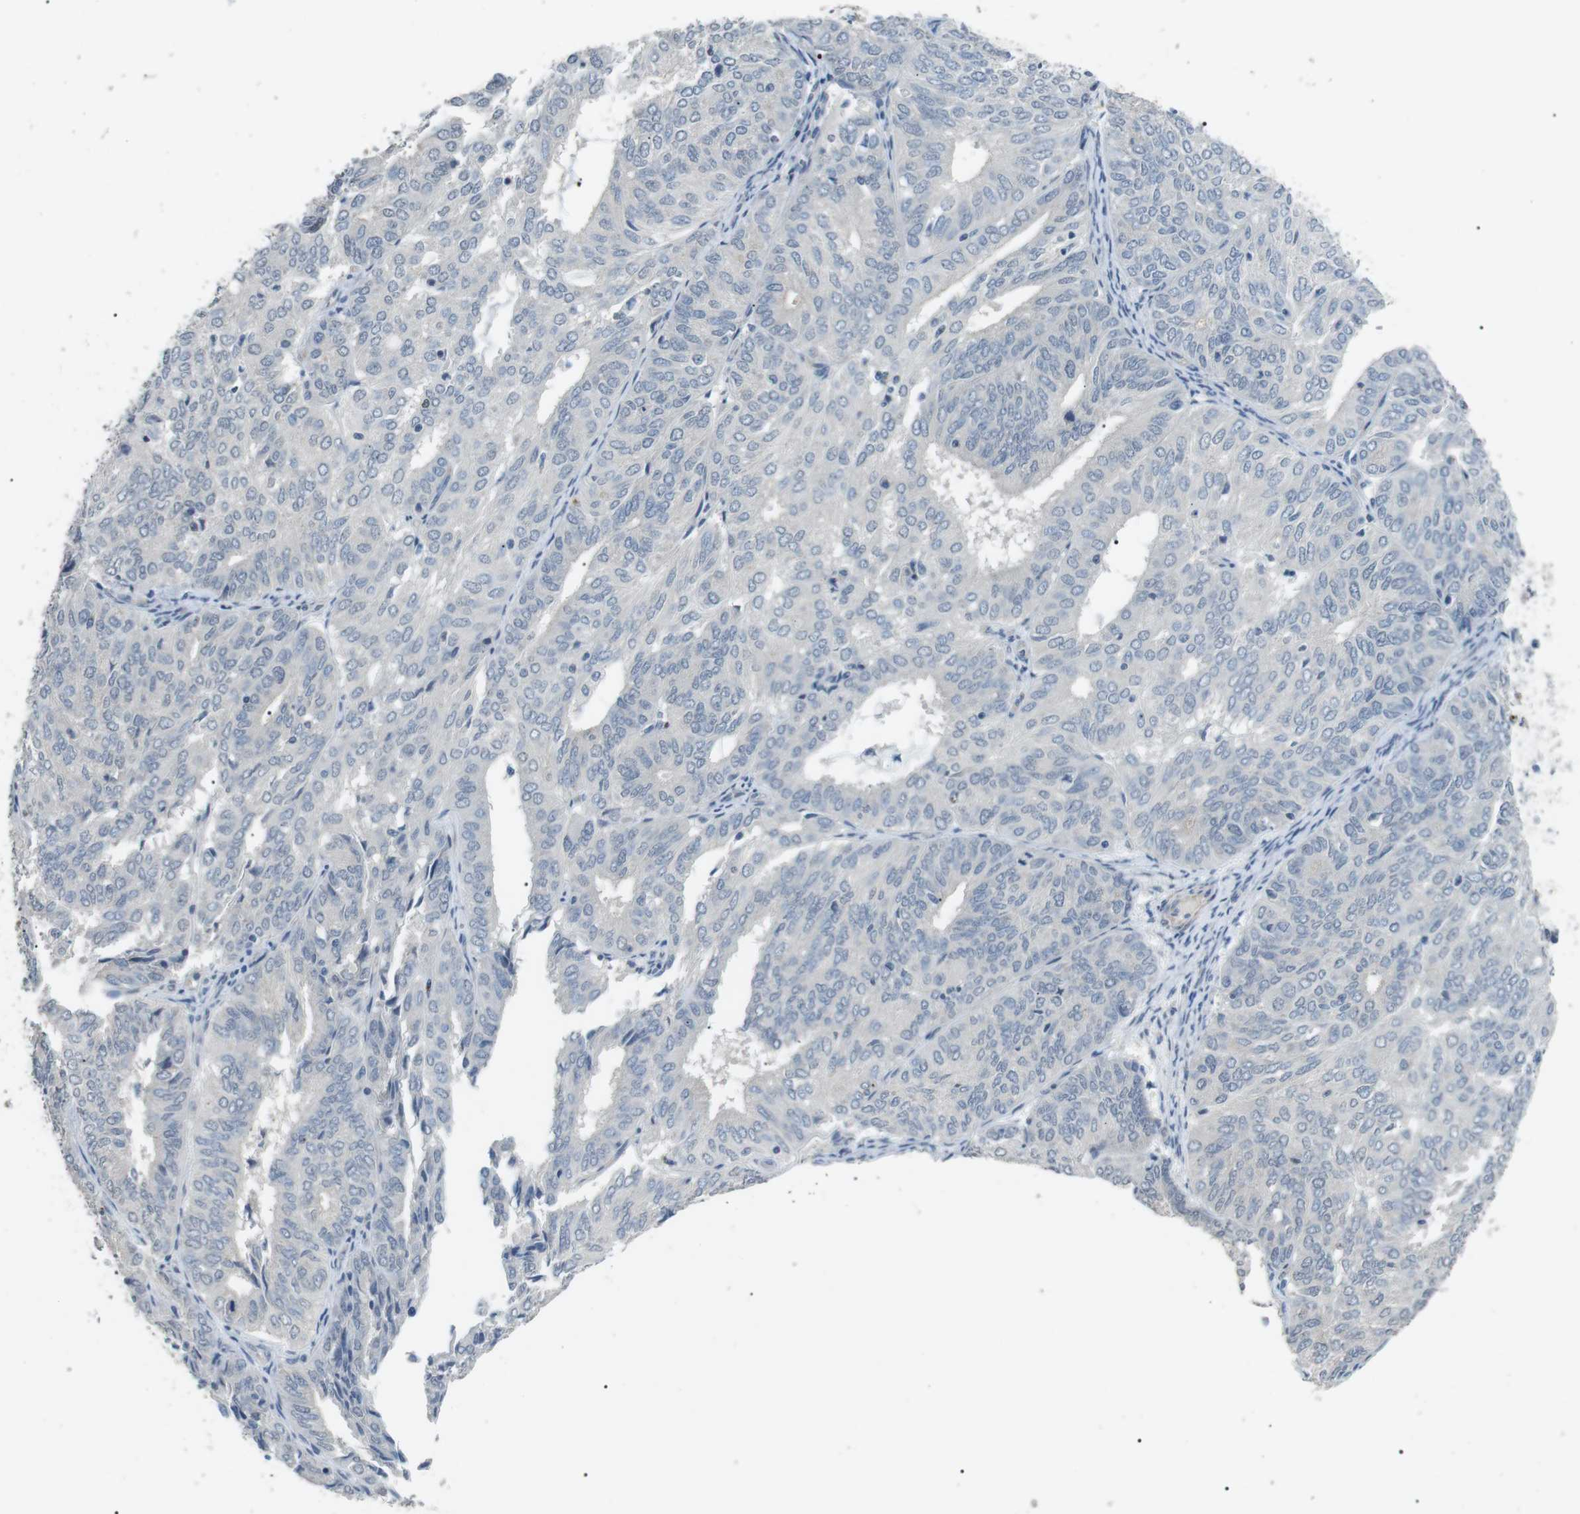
{"staining": {"intensity": "negative", "quantity": "none", "location": "none"}, "tissue": "endometrial cancer", "cell_type": "Tumor cells", "image_type": "cancer", "snomed": [{"axis": "morphology", "description": "Adenocarcinoma, NOS"}, {"axis": "topography", "description": "Uterus"}], "caption": "Tumor cells show no significant protein positivity in endometrial adenocarcinoma. Nuclei are stained in blue.", "gene": "GZMM", "patient": {"sex": "female", "age": 60}}